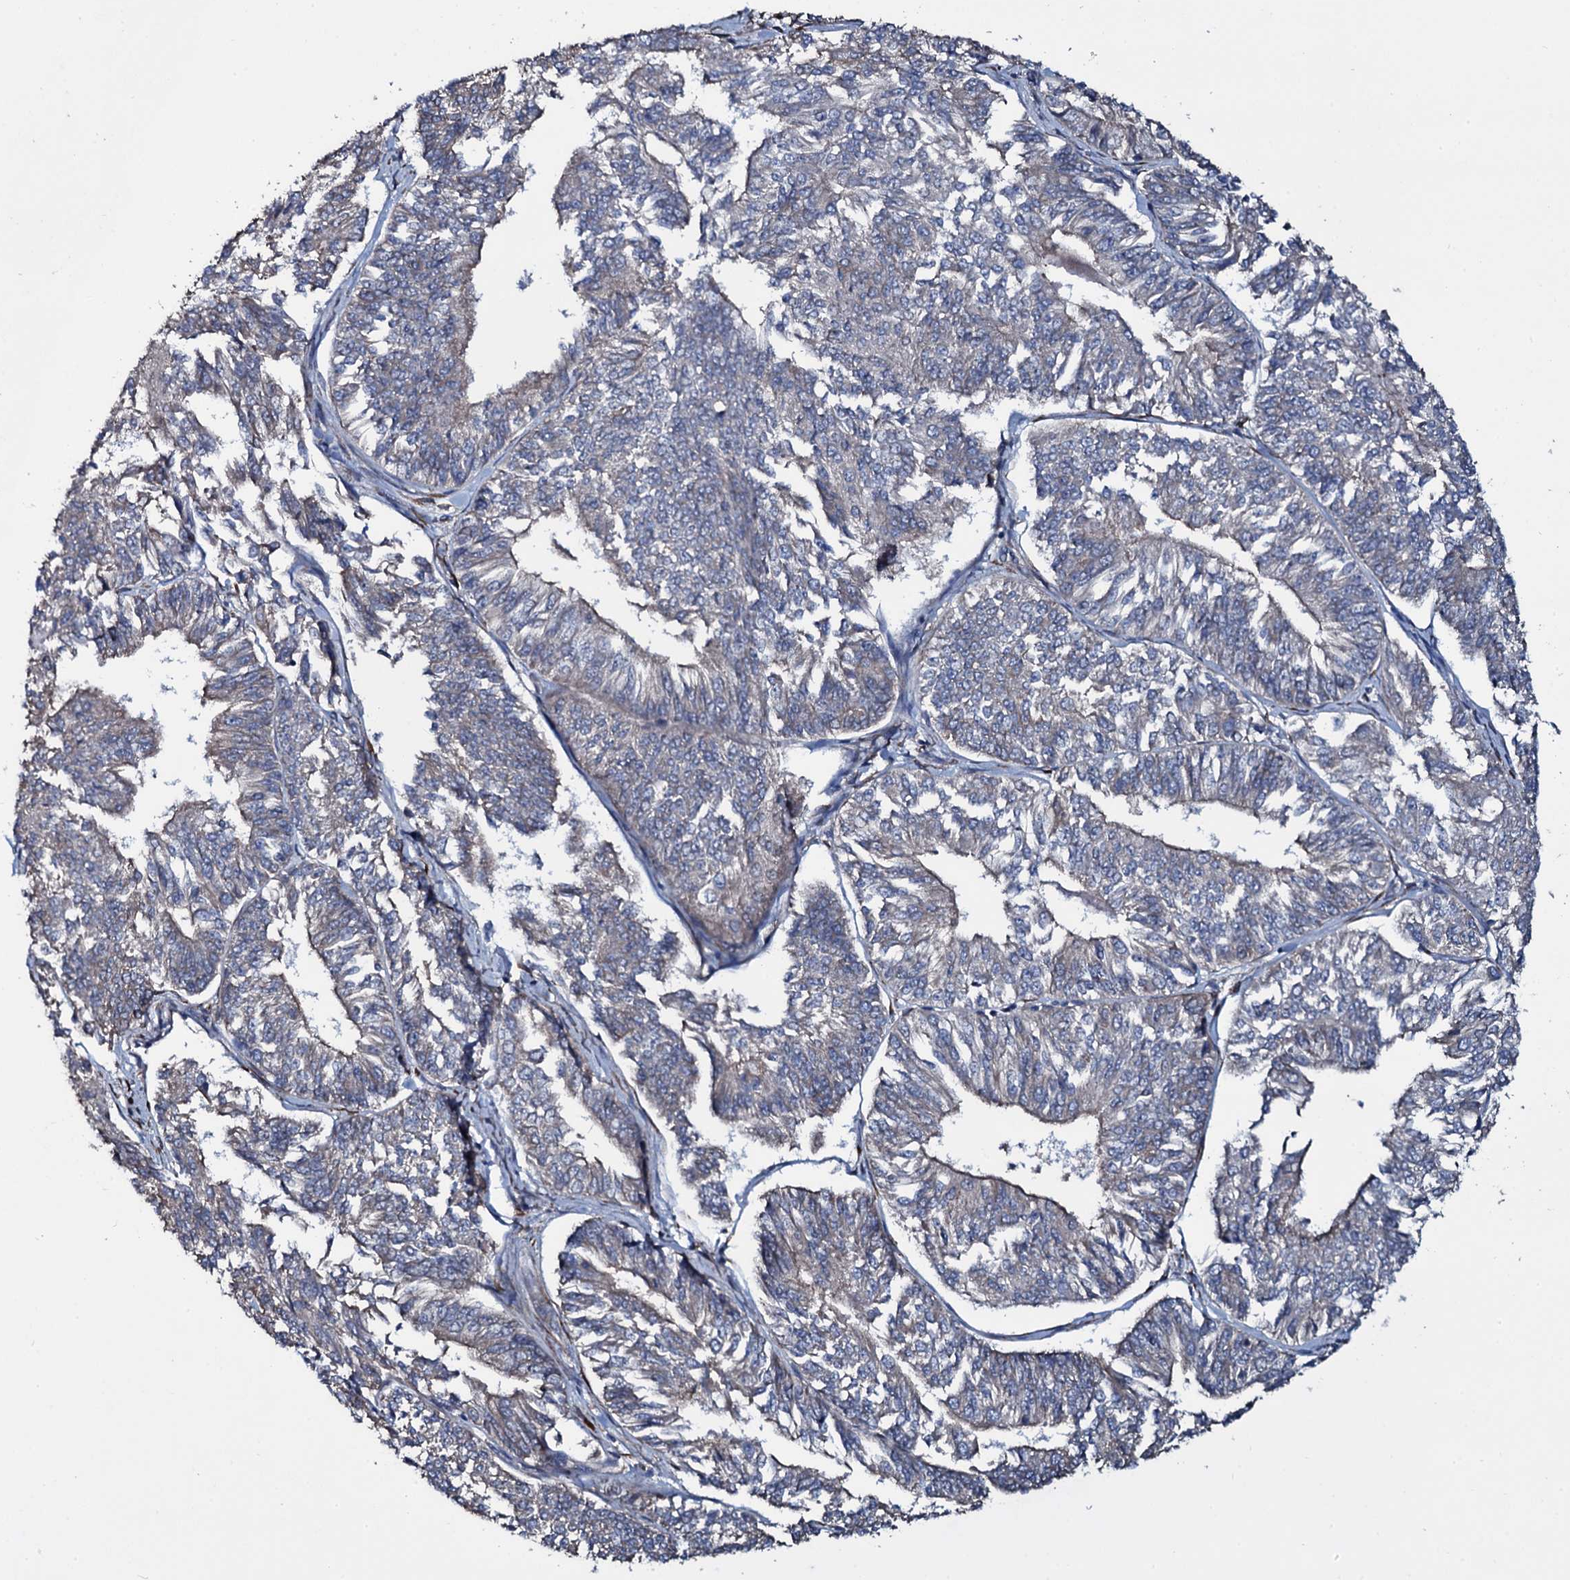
{"staining": {"intensity": "weak", "quantity": "<25%", "location": "cytoplasmic/membranous"}, "tissue": "endometrial cancer", "cell_type": "Tumor cells", "image_type": "cancer", "snomed": [{"axis": "morphology", "description": "Adenocarcinoma, NOS"}, {"axis": "topography", "description": "Endometrium"}], "caption": "This is a photomicrograph of immunohistochemistry (IHC) staining of endometrial cancer, which shows no expression in tumor cells.", "gene": "WIPF3", "patient": {"sex": "female", "age": 58}}